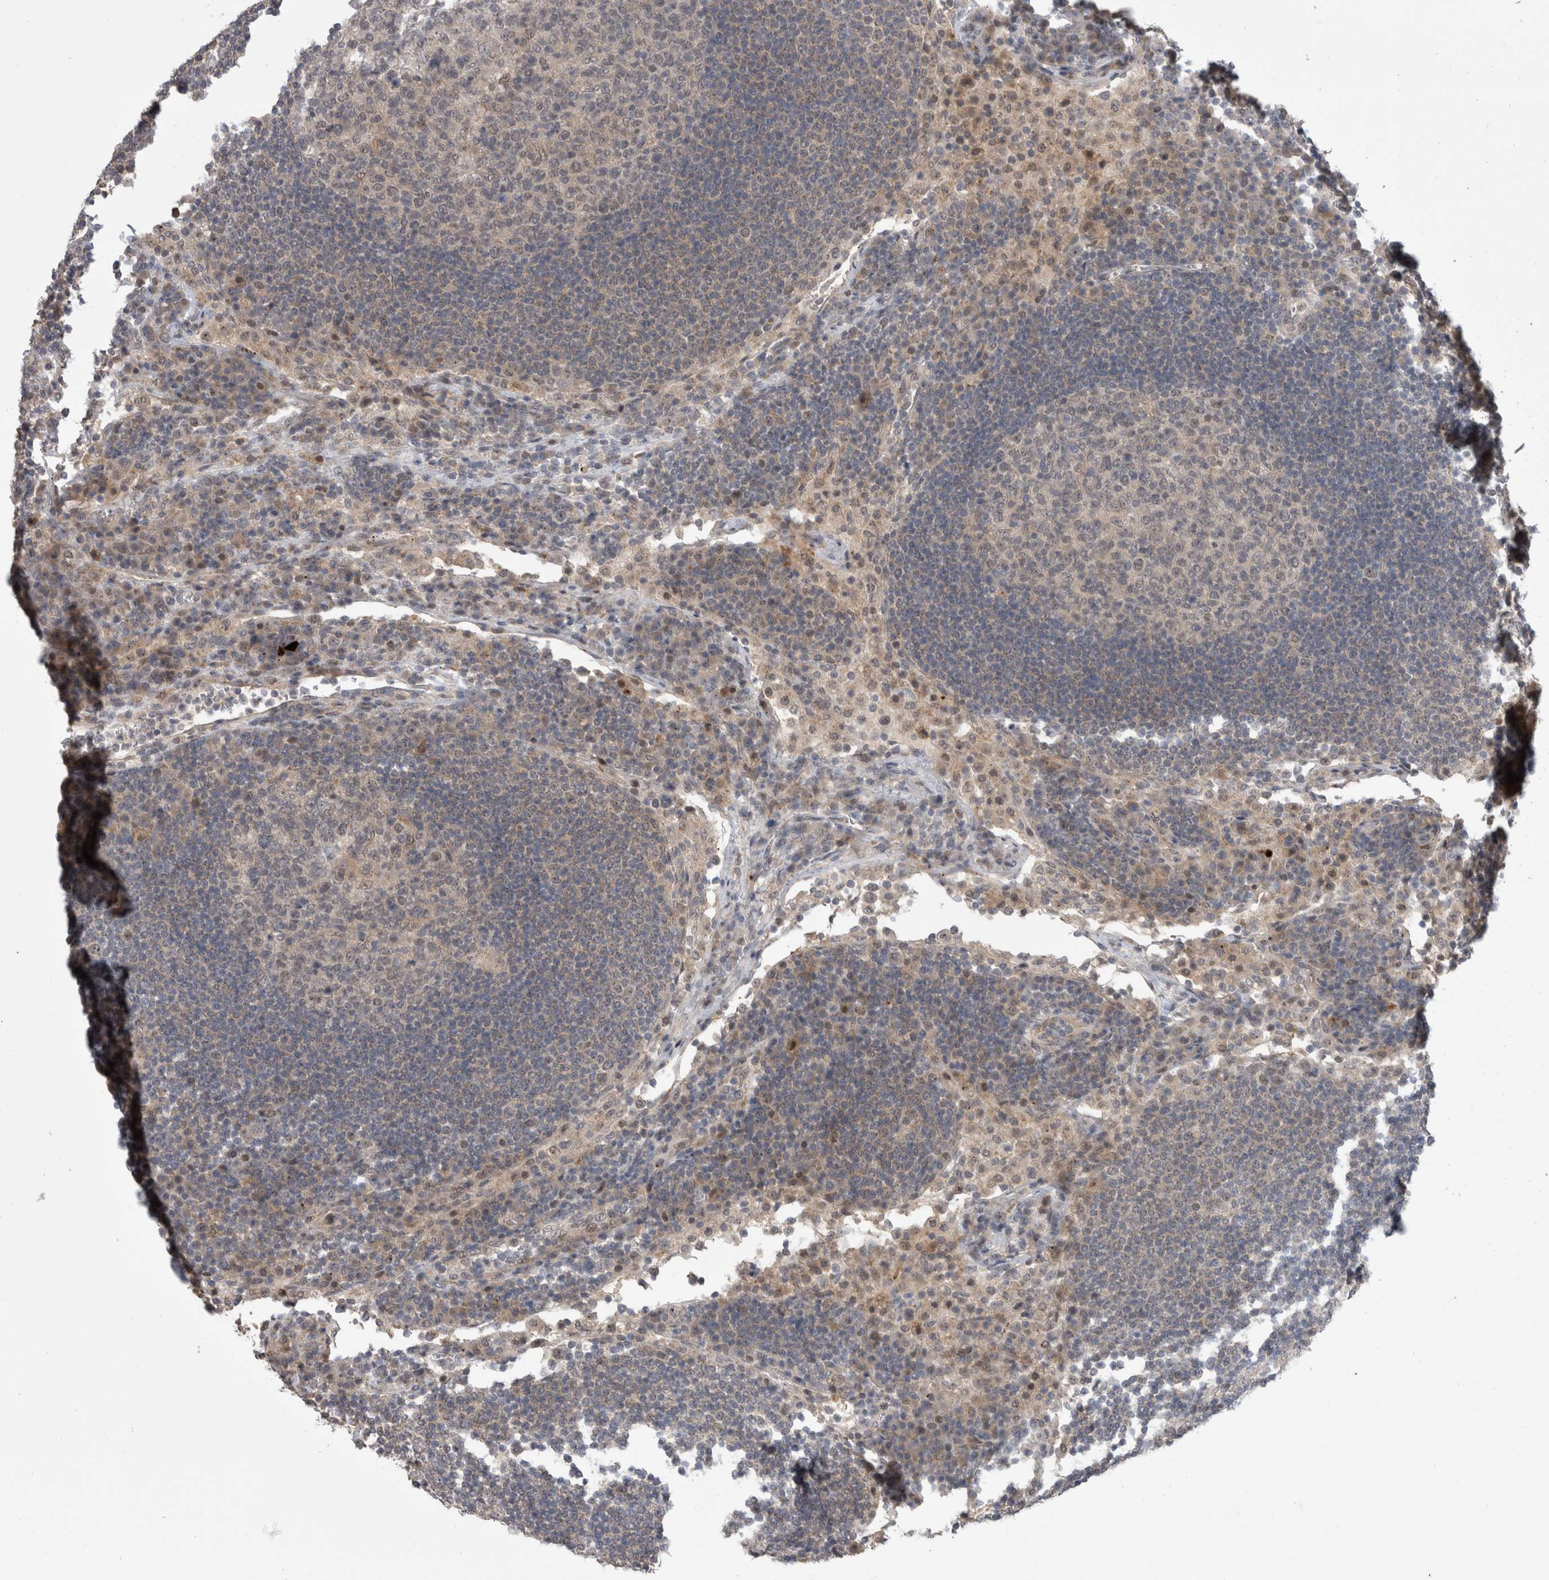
{"staining": {"intensity": "weak", "quantity": "25%-75%", "location": "cytoplasmic/membranous"}, "tissue": "lymph node", "cell_type": "Germinal center cells", "image_type": "normal", "snomed": [{"axis": "morphology", "description": "Normal tissue, NOS"}, {"axis": "topography", "description": "Lymph node"}], "caption": "IHC micrograph of benign lymph node: human lymph node stained using immunohistochemistry displays low levels of weak protein expression localized specifically in the cytoplasmic/membranous of germinal center cells, appearing as a cytoplasmic/membranous brown color.", "gene": "MTBP", "patient": {"sex": "female", "age": 53}}